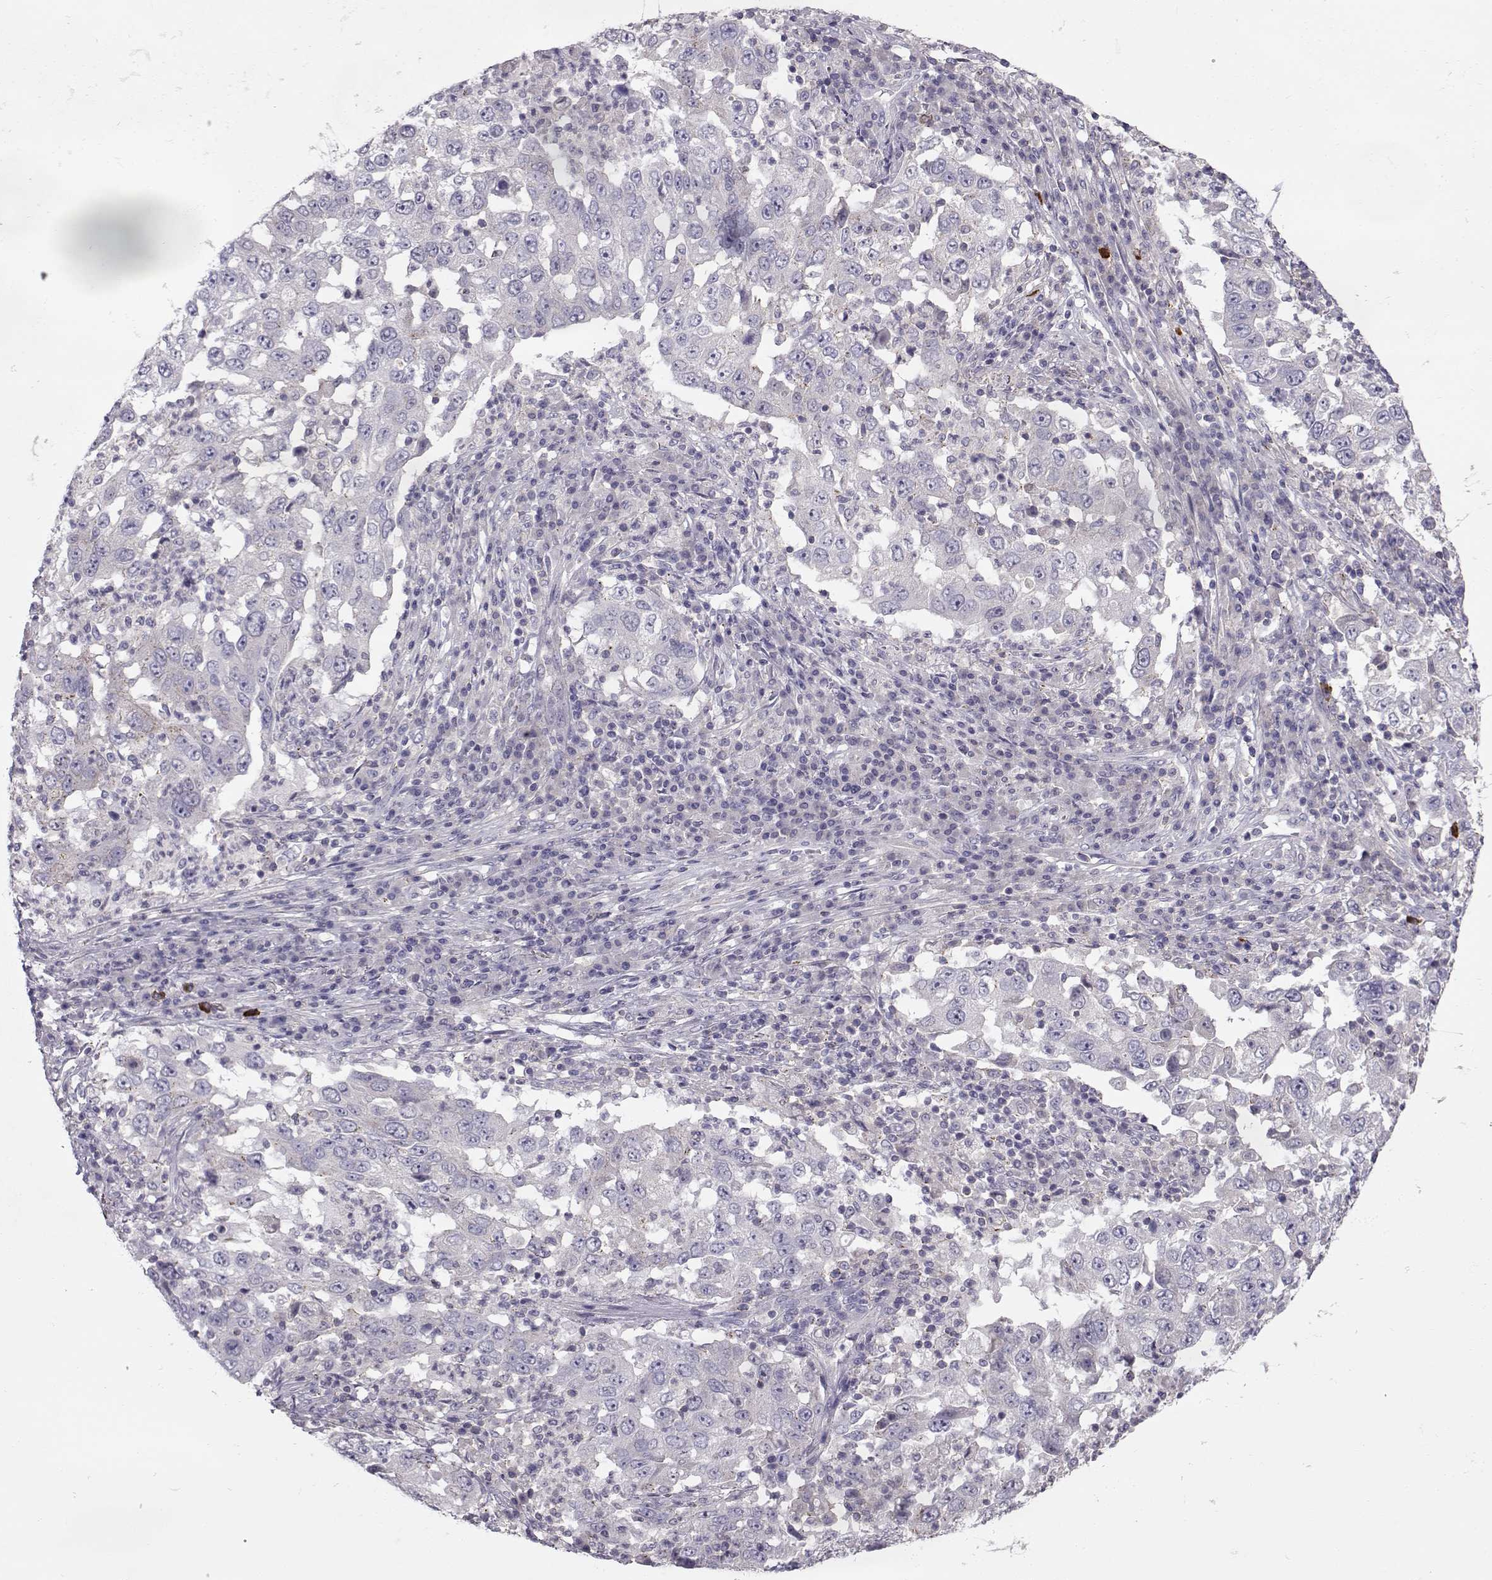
{"staining": {"intensity": "negative", "quantity": "none", "location": "none"}, "tissue": "lung cancer", "cell_type": "Tumor cells", "image_type": "cancer", "snomed": [{"axis": "morphology", "description": "Adenocarcinoma, NOS"}, {"axis": "topography", "description": "Lung"}], "caption": "A histopathology image of adenocarcinoma (lung) stained for a protein shows no brown staining in tumor cells.", "gene": "GRK1", "patient": {"sex": "male", "age": 73}}